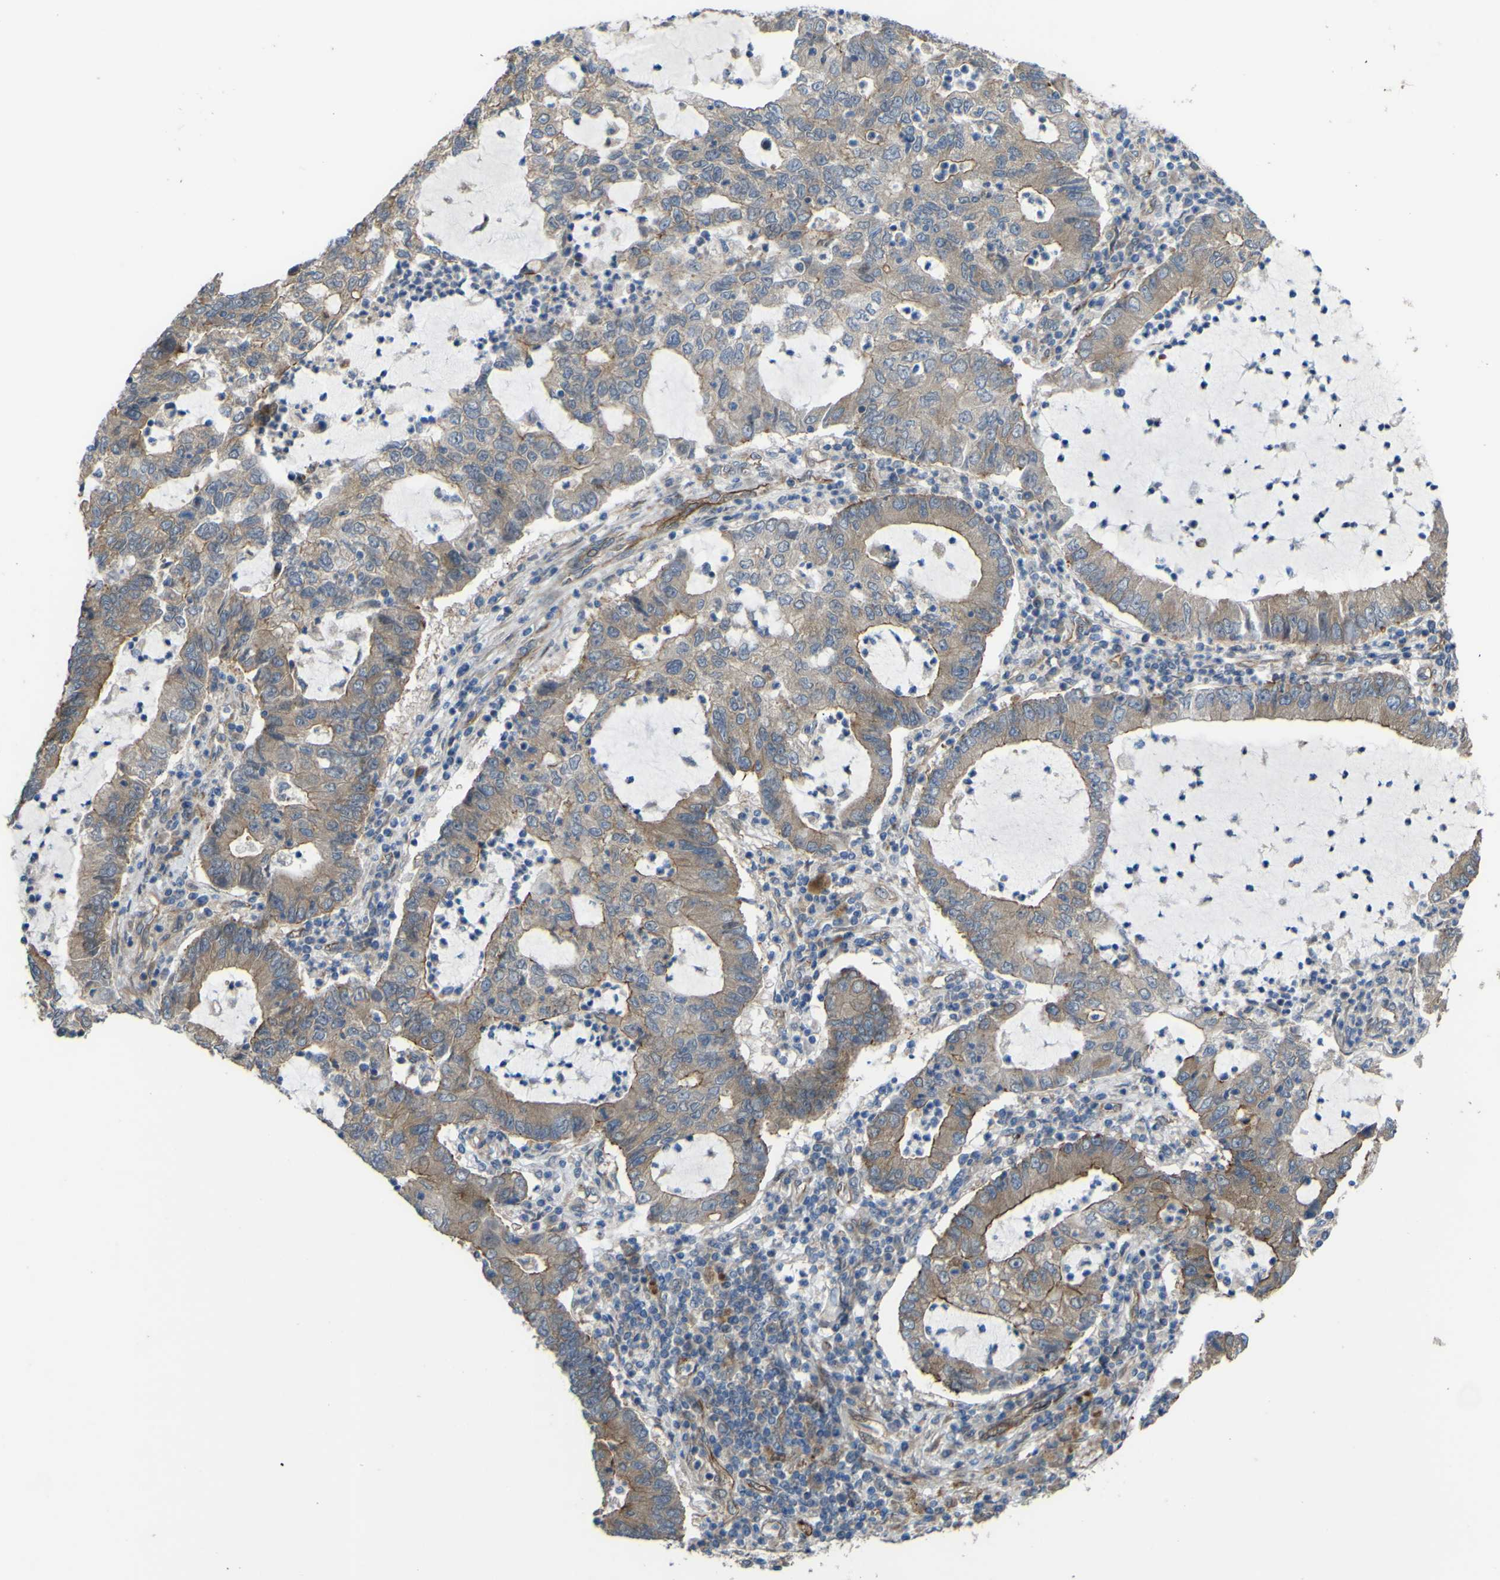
{"staining": {"intensity": "moderate", "quantity": ">75%", "location": "cytoplasmic/membranous"}, "tissue": "lung cancer", "cell_type": "Tumor cells", "image_type": "cancer", "snomed": [{"axis": "morphology", "description": "Adenocarcinoma, NOS"}, {"axis": "topography", "description": "Lung"}], "caption": "This histopathology image displays IHC staining of lung cancer (adenocarcinoma), with medium moderate cytoplasmic/membranous positivity in approximately >75% of tumor cells.", "gene": "FBXO30", "patient": {"sex": "female", "age": 51}}